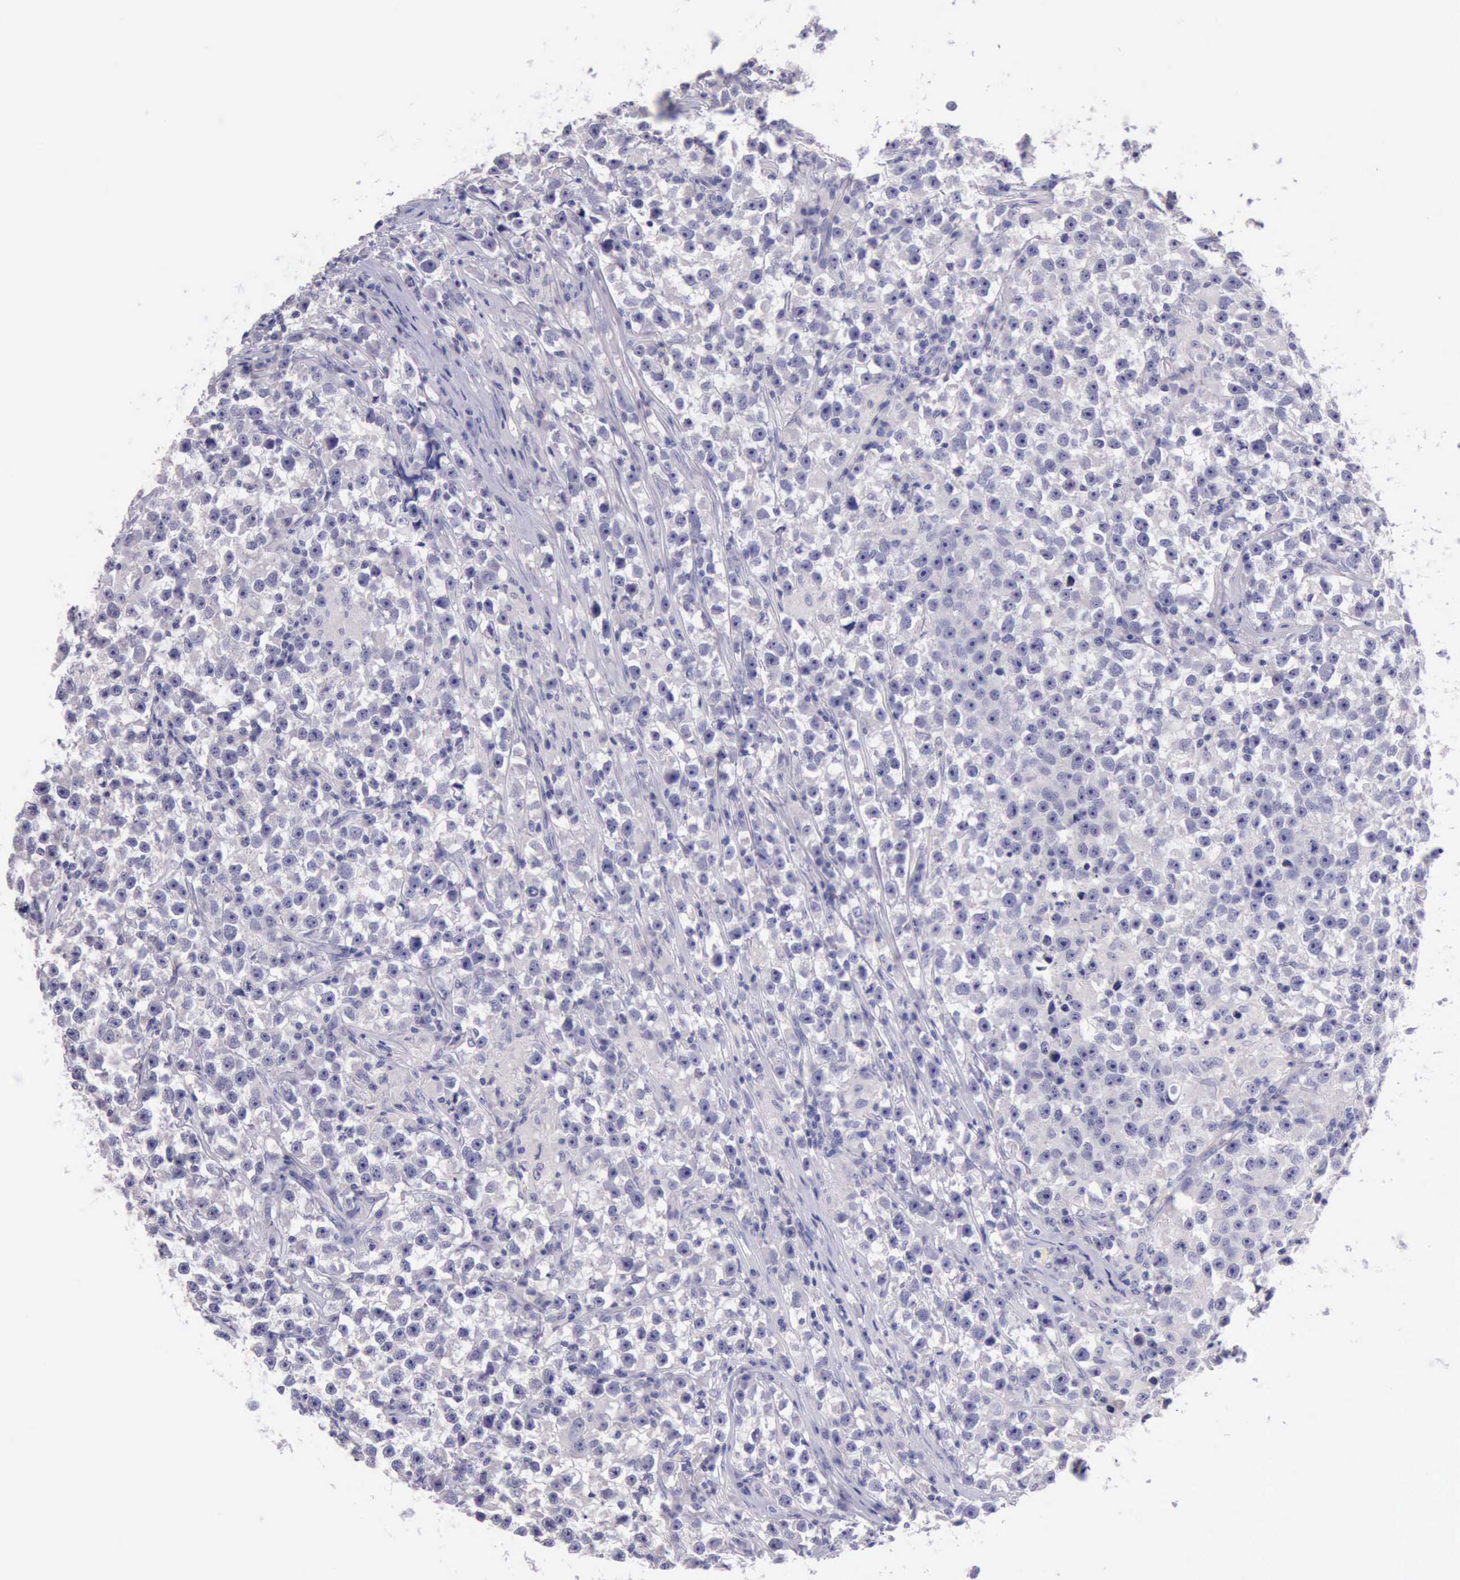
{"staining": {"intensity": "negative", "quantity": "none", "location": "none"}, "tissue": "testis cancer", "cell_type": "Tumor cells", "image_type": "cancer", "snomed": [{"axis": "morphology", "description": "Seminoma, NOS"}, {"axis": "topography", "description": "Testis"}], "caption": "Human testis seminoma stained for a protein using immunohistochemistry exhibits no positivity in tumor cells.", "gene": "LRFN5", "patient": {"sex": "male", "age": 33}}